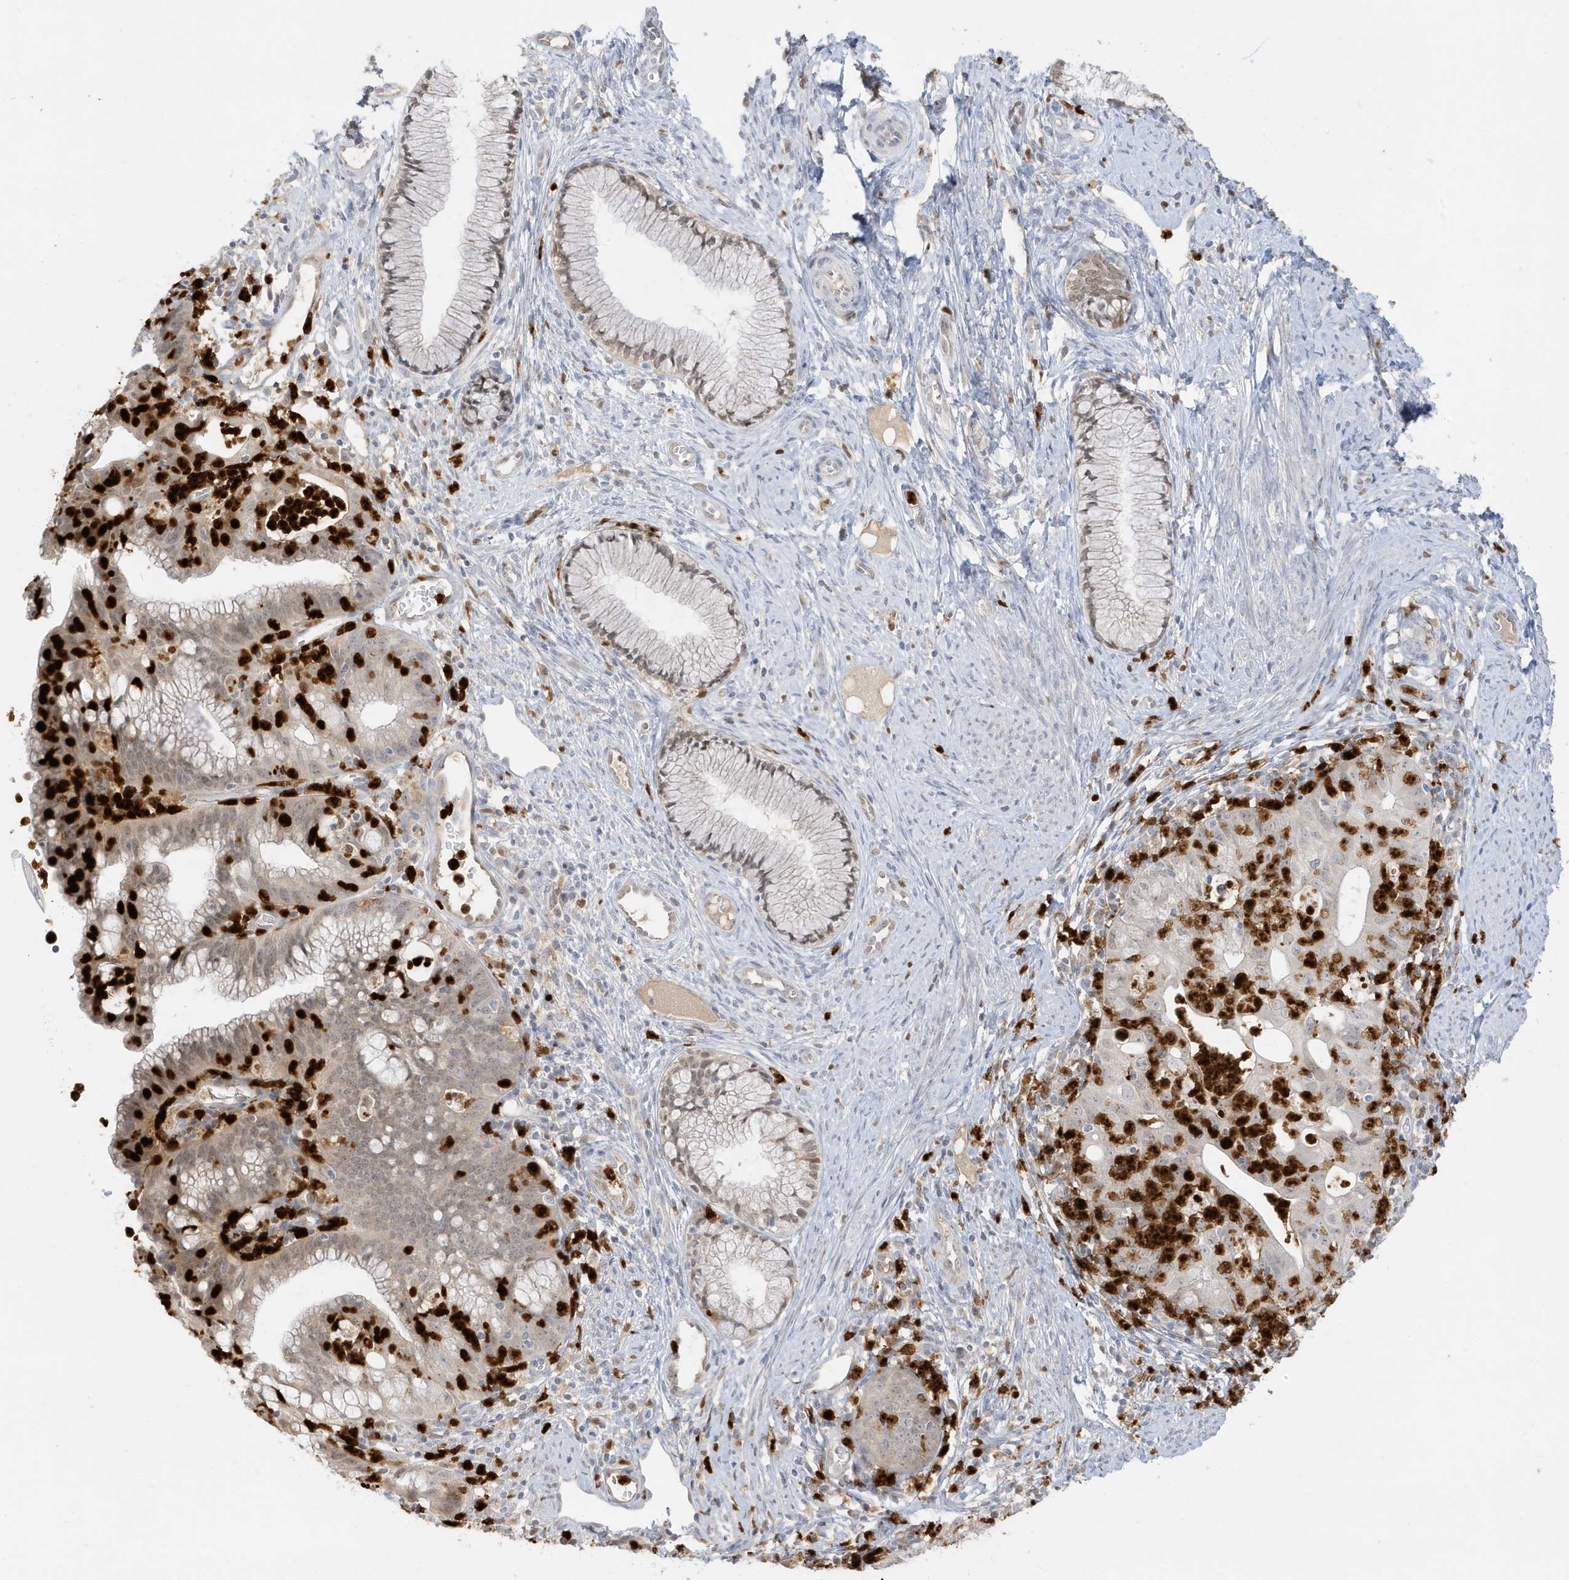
{"staining": {"intensity": "weak", "quantity": "25%-75%", "location": "cytoplasmic/membranous,nuclear"}, "tissue": "cervical cancer", "cell_type": "Tumor cells", "image_type": "cancer", "snomed": [{"axis": "morphology", "description": "Adenocarcinoma, NOS"}, {"axis": "topography", "description": "Cervix"}], "caption": "Protein staining by IHC shows weak cytoplasmic/membranous and nuclear positivity in approximately 25%-75% of tumor cells in cervical cancer.", "gene": "GCA", "patient": {"sex": "female", "age": 36}}